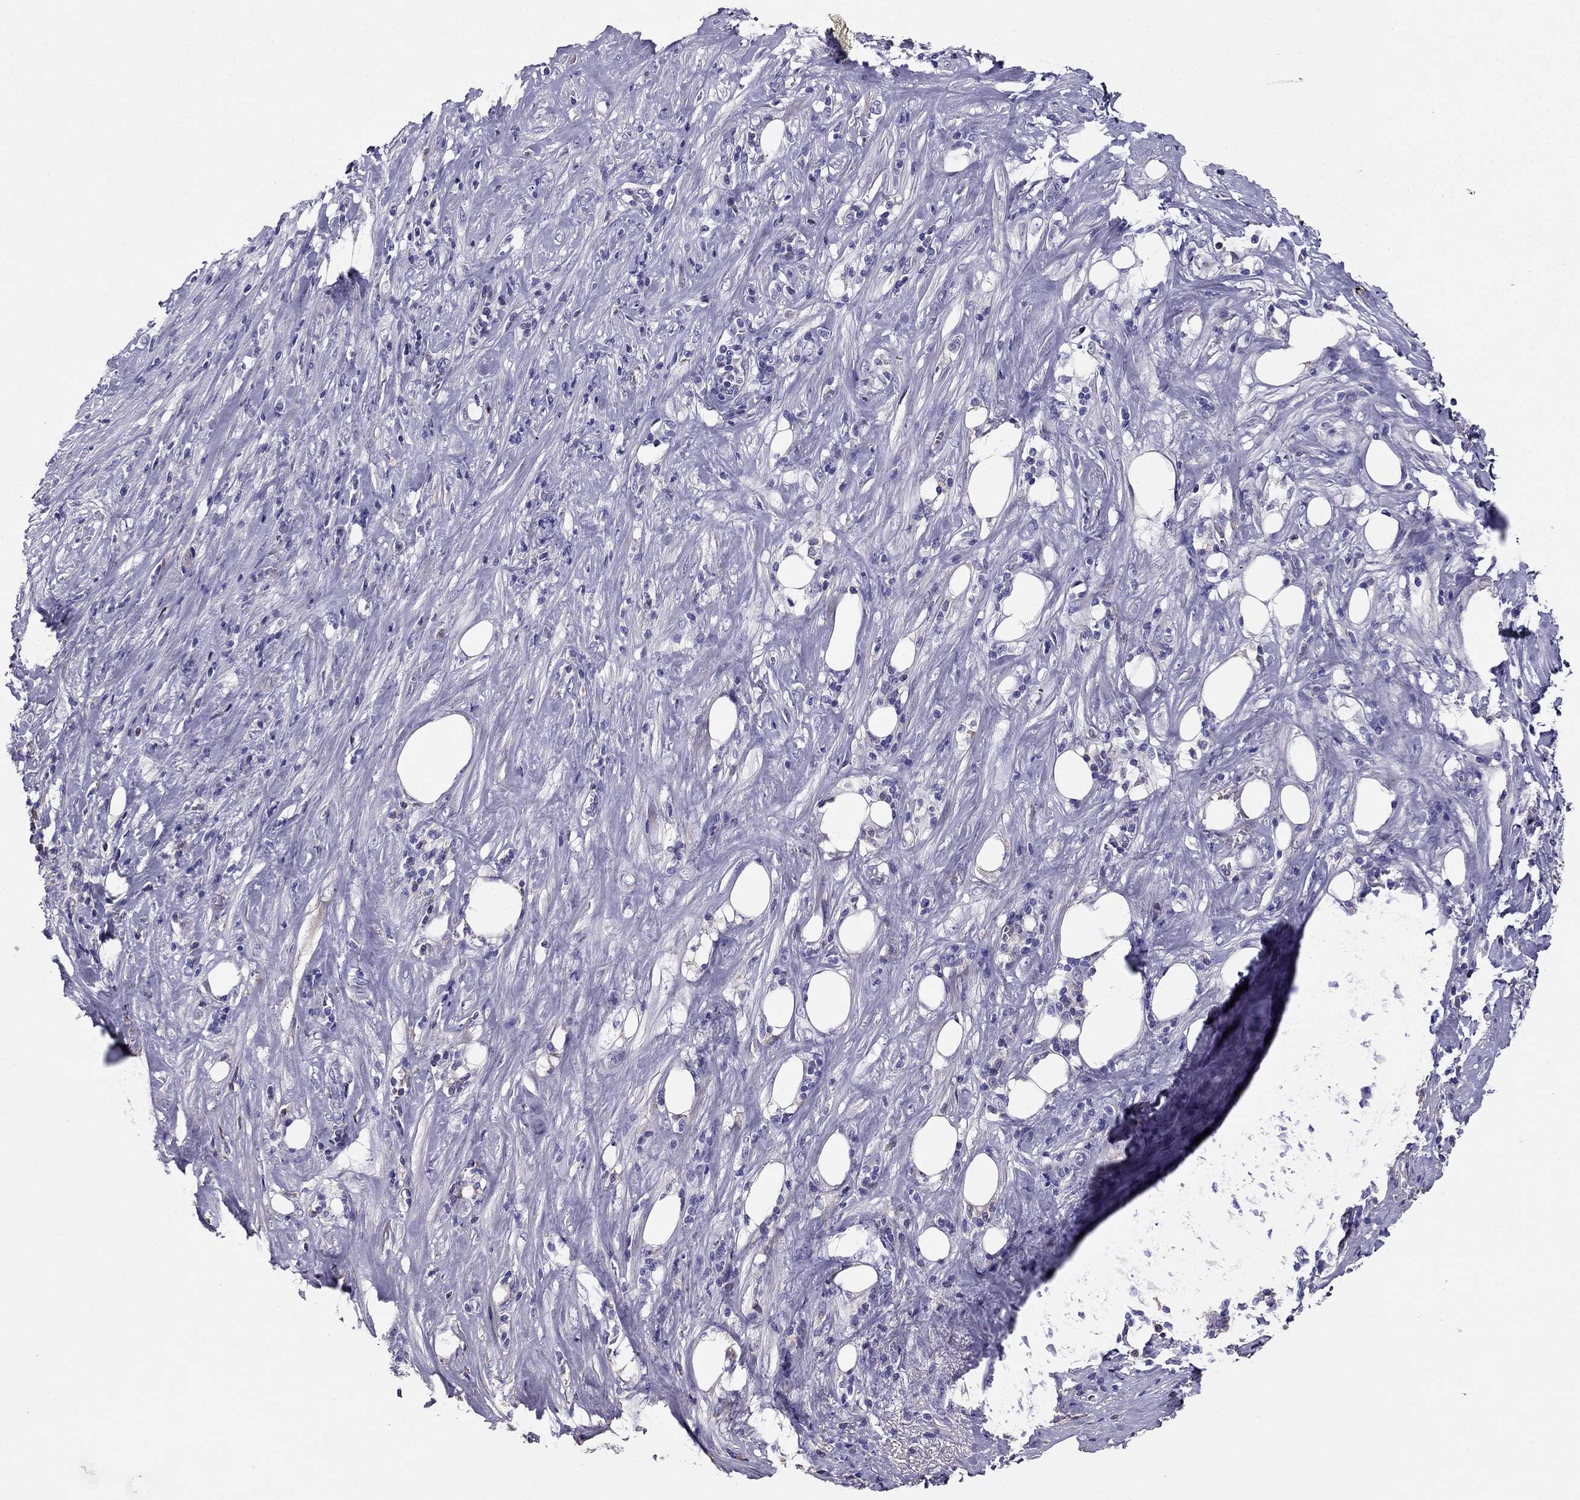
{"staining": {"intensity": "negative", "quantity": "none", "location": "none"}, "tissue": "pancreatic cancer", "cell_type": "Tumor cells", "image_type": "cancer", "snomed": [{"axis": "morphology", "description": "Adenocarcinoma, NOS"}, {"axis": "topography", "description": "Pancreas"}], "caption": "The image exhibits no significant positivity in tumor cells of adenocarcinoma (pancreatic). (DAB (3,3'-diaminobenzidine) immunohistochemistry visualized using brightfield microscopy, high magnification).", "gene": "TBC1D21", "patient": {"sex": "male", "age": 57}}